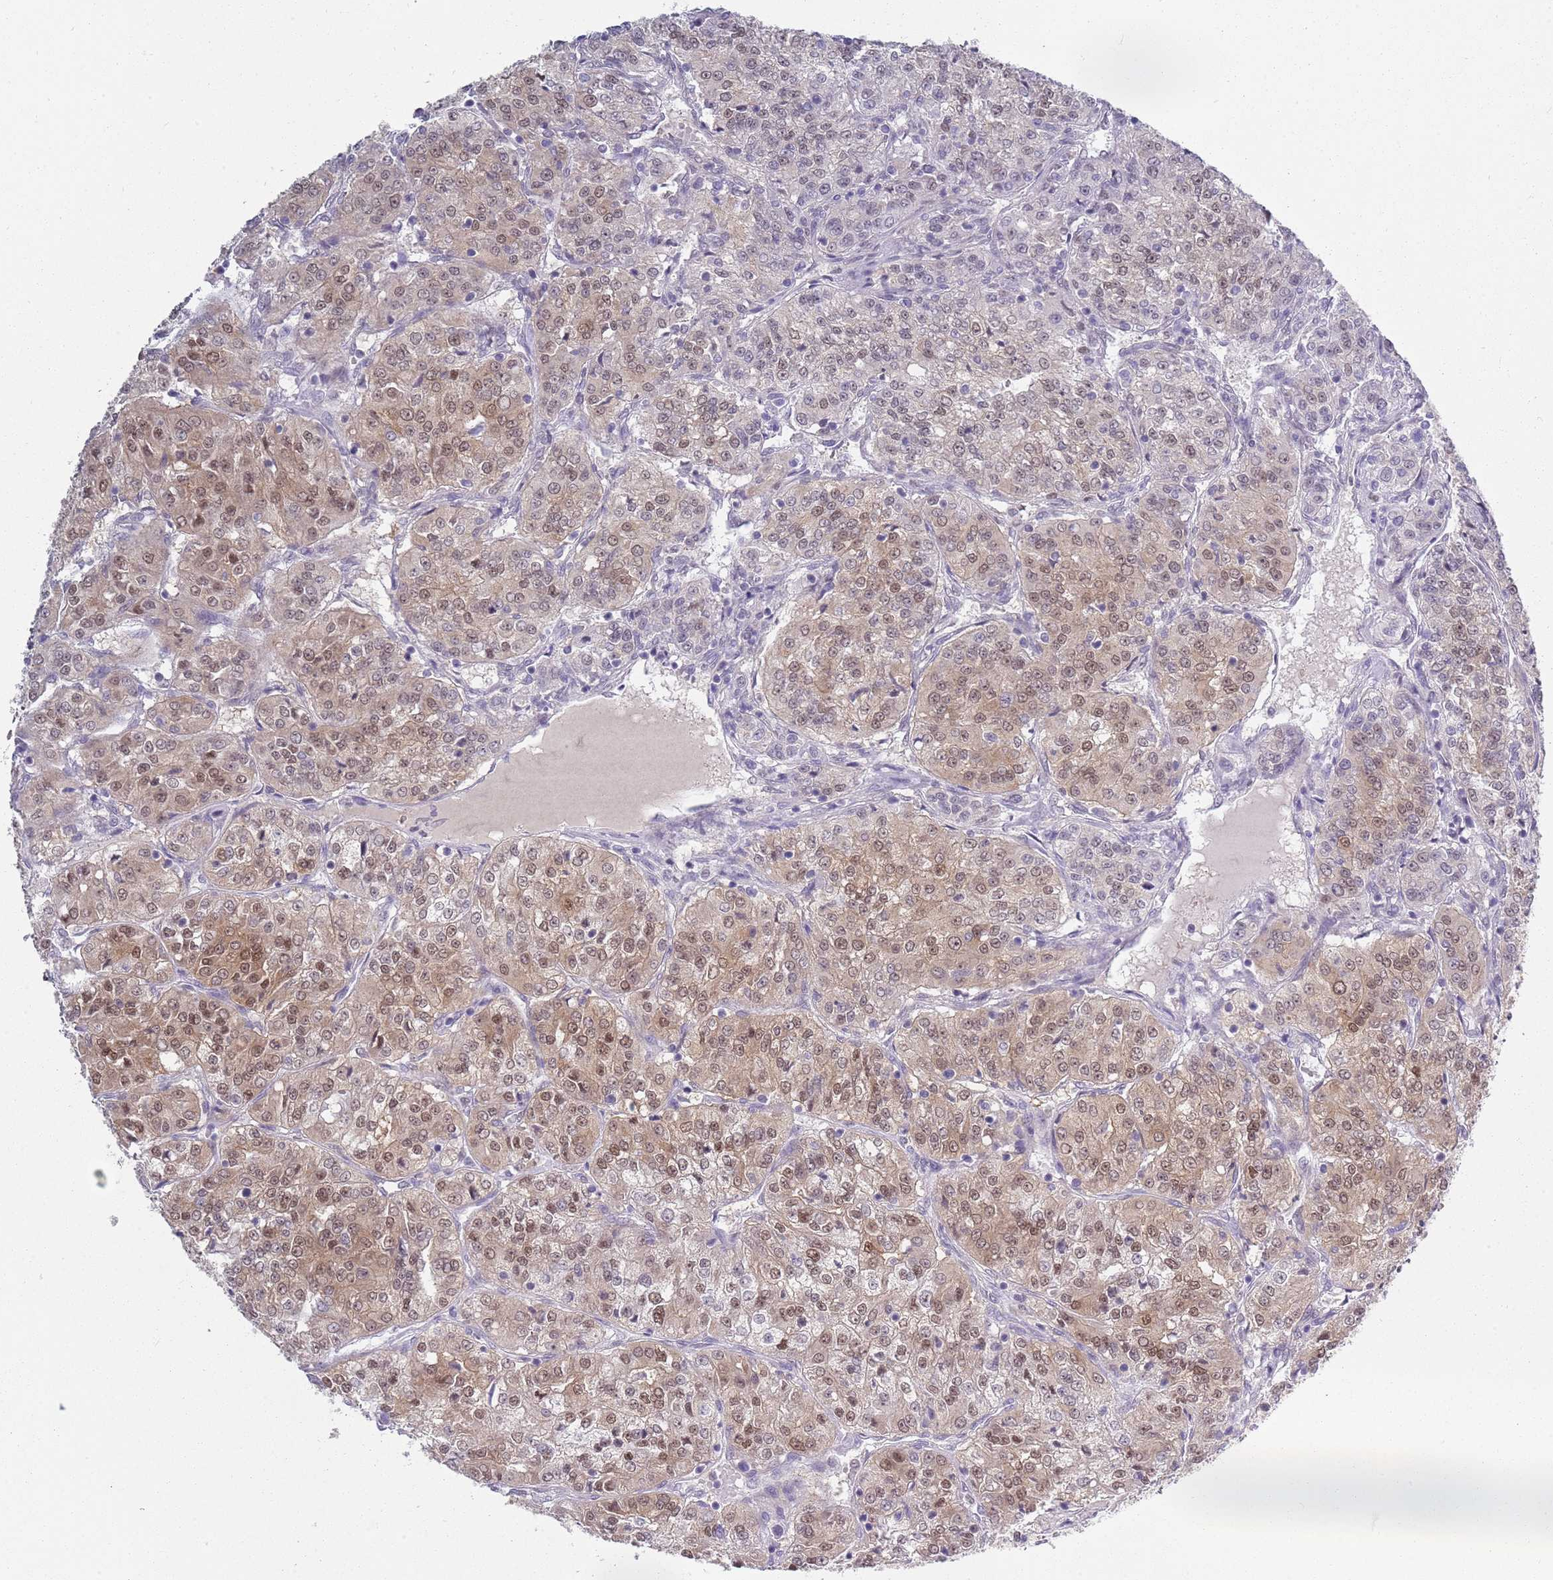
{"staining": {"intensity": "moderate", "quantity": ">75%", "location": "cytoplasmic/membranous,nuclear"}, "tissue": "renal cancer", "cell_type": "Tumor cells", "image_type": "cancer", "snomed": [{"axis": "morphology", "description": "Adenocarcinoma, NOS"}, {"axis": "topography", "description": "Kidney"}], "caption": "Moderate cytoplasmic/membranous and nuclear positivity for a protein is appreciated in approximately >75% of tumor cells of renal cancer using IHC.", "gene": "SEPHS2", "patient": {"sex": "female", "age": 63}}